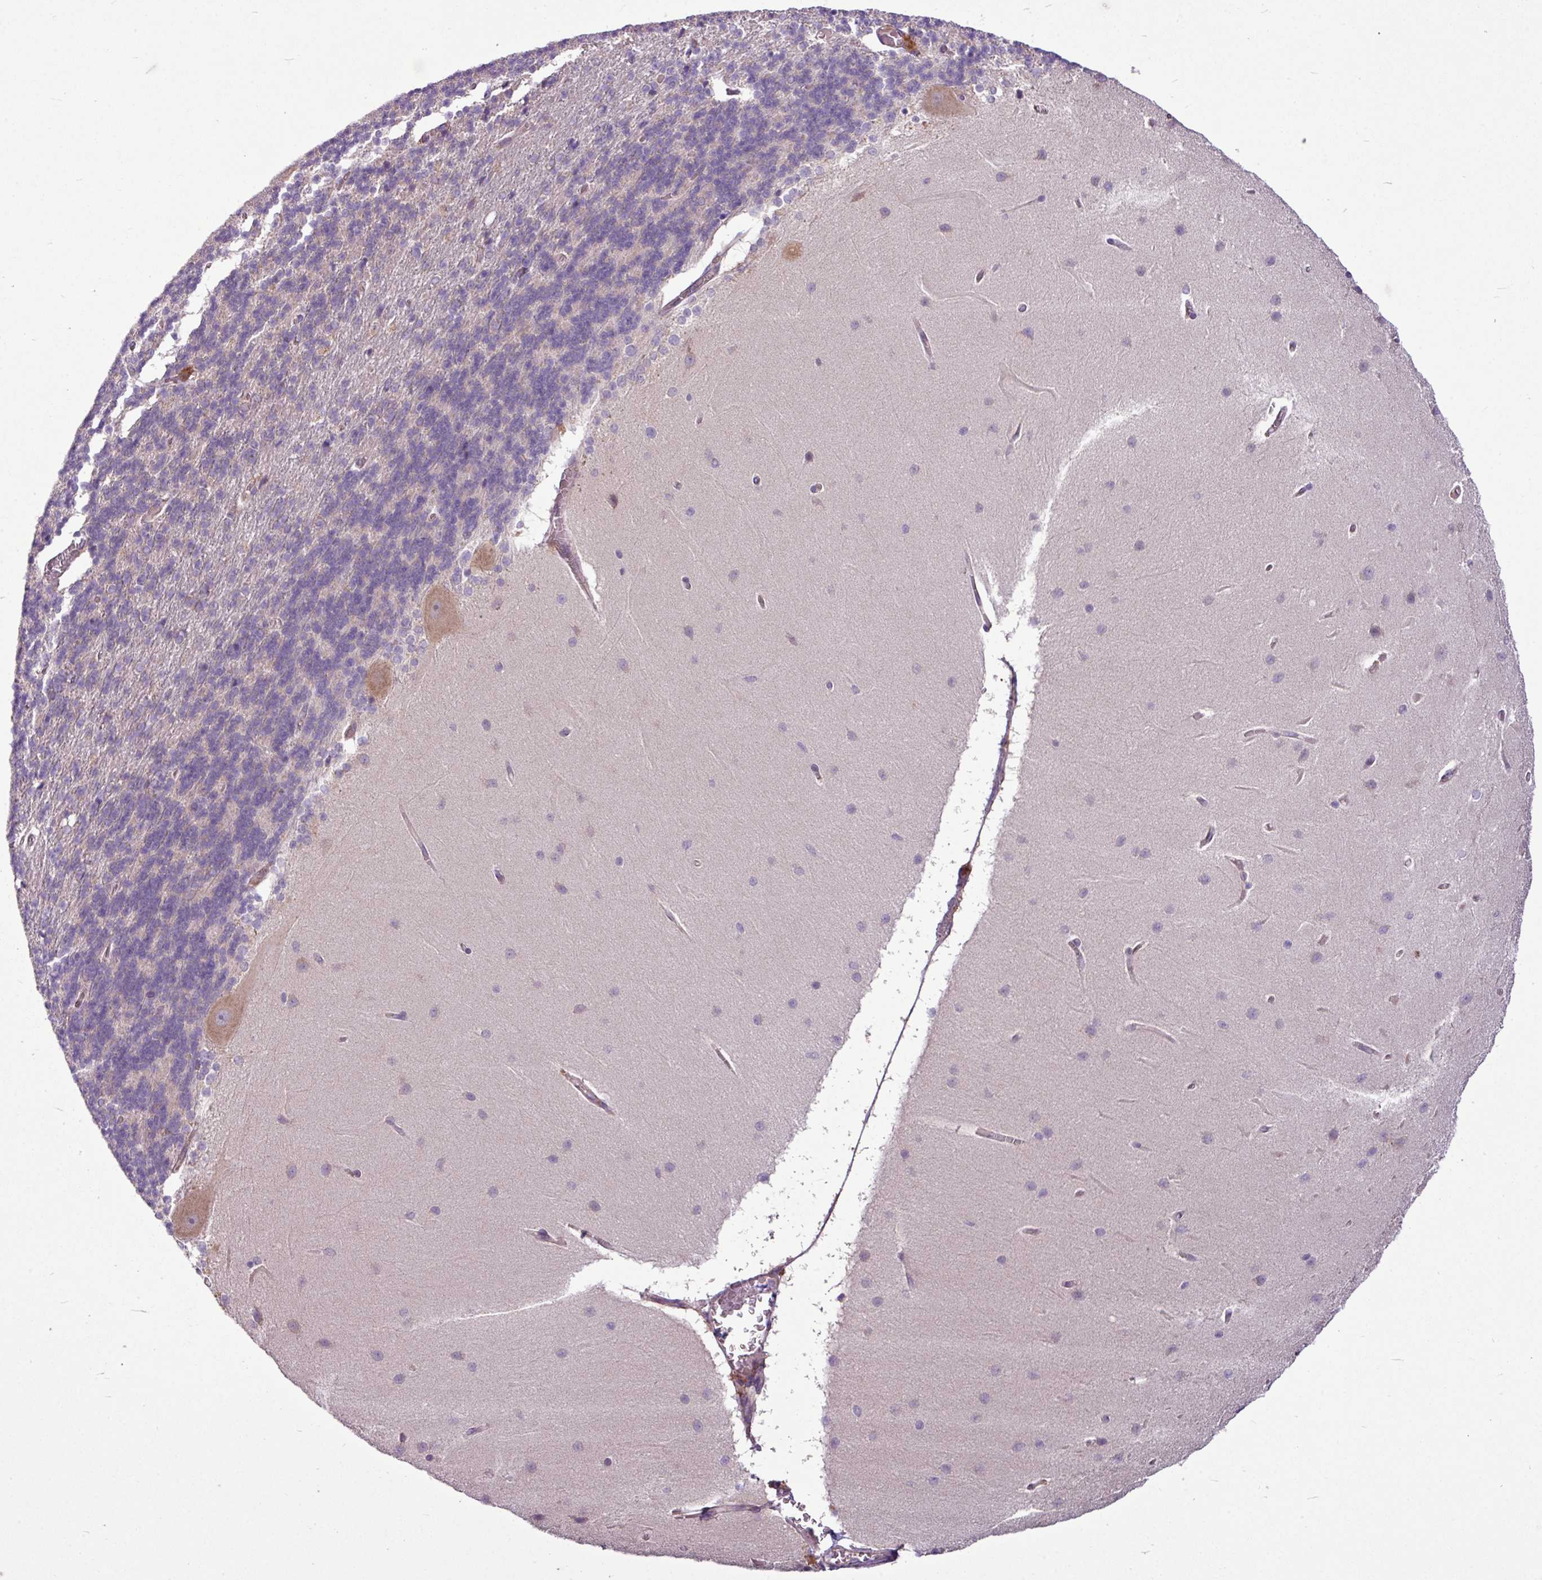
{"staining": {"intensity": "weak", "quantity": "25%-75%", "location": "cytoplasmic/membranous"}, "tissue": "cerebellum", "cell_type": "Cells in granular layer", "image_type": "normal", "snomed": [{"axis": "morphology", "description": "Normal tissue, NOS"}, {"axis": "topography", "description": "Cerebellum"}], "caption": "Immunohistochemical staining of benign human cerebellum displays weak cytoplasmic/membranous protein expression in approximately 25%-75% of cells in granular layer.", "gene": "MROH2A", "patient": {"sex": "female", "age": 54}}